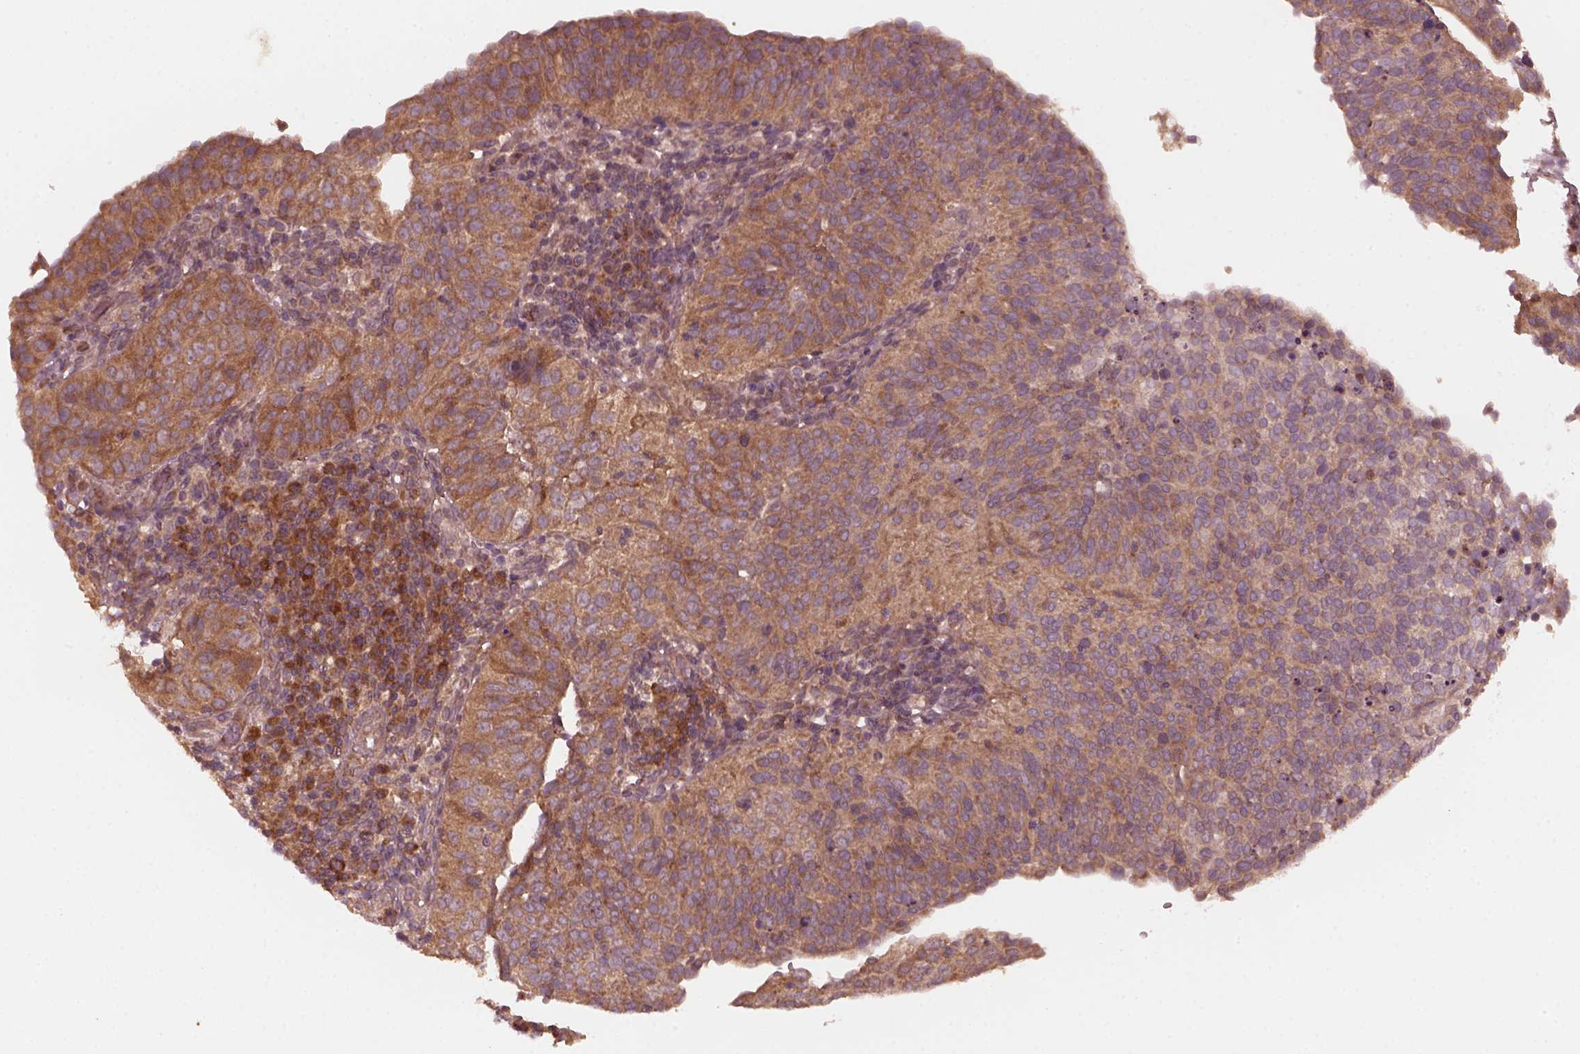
{"staining": {"intensity": "moderate", "quantity": "25%-75%", "location": "cytoplasmic/membranous"}, "tissue": "cervical cancer", "cell_type": "Tumor cells", "image_type": "cancer", "snomed": [{"axis": "morphology", "description": "Squamous cell carcinoma, NOS"}, {"axis": "topography", "description": "Cervix"}], "caption": "Immunohistochemical staining of human cervical cancer (squamous cell carcinoma) demonstrates moderate cytoplasmic/membranous protein positivity in approximately 25%-75% of tumor cells. Immunohistochemistry stains the protein of interest in brown and the nuclei are stained blue.", "gene": "FAF2", "patient": {"sex": "female", "age": 39}}